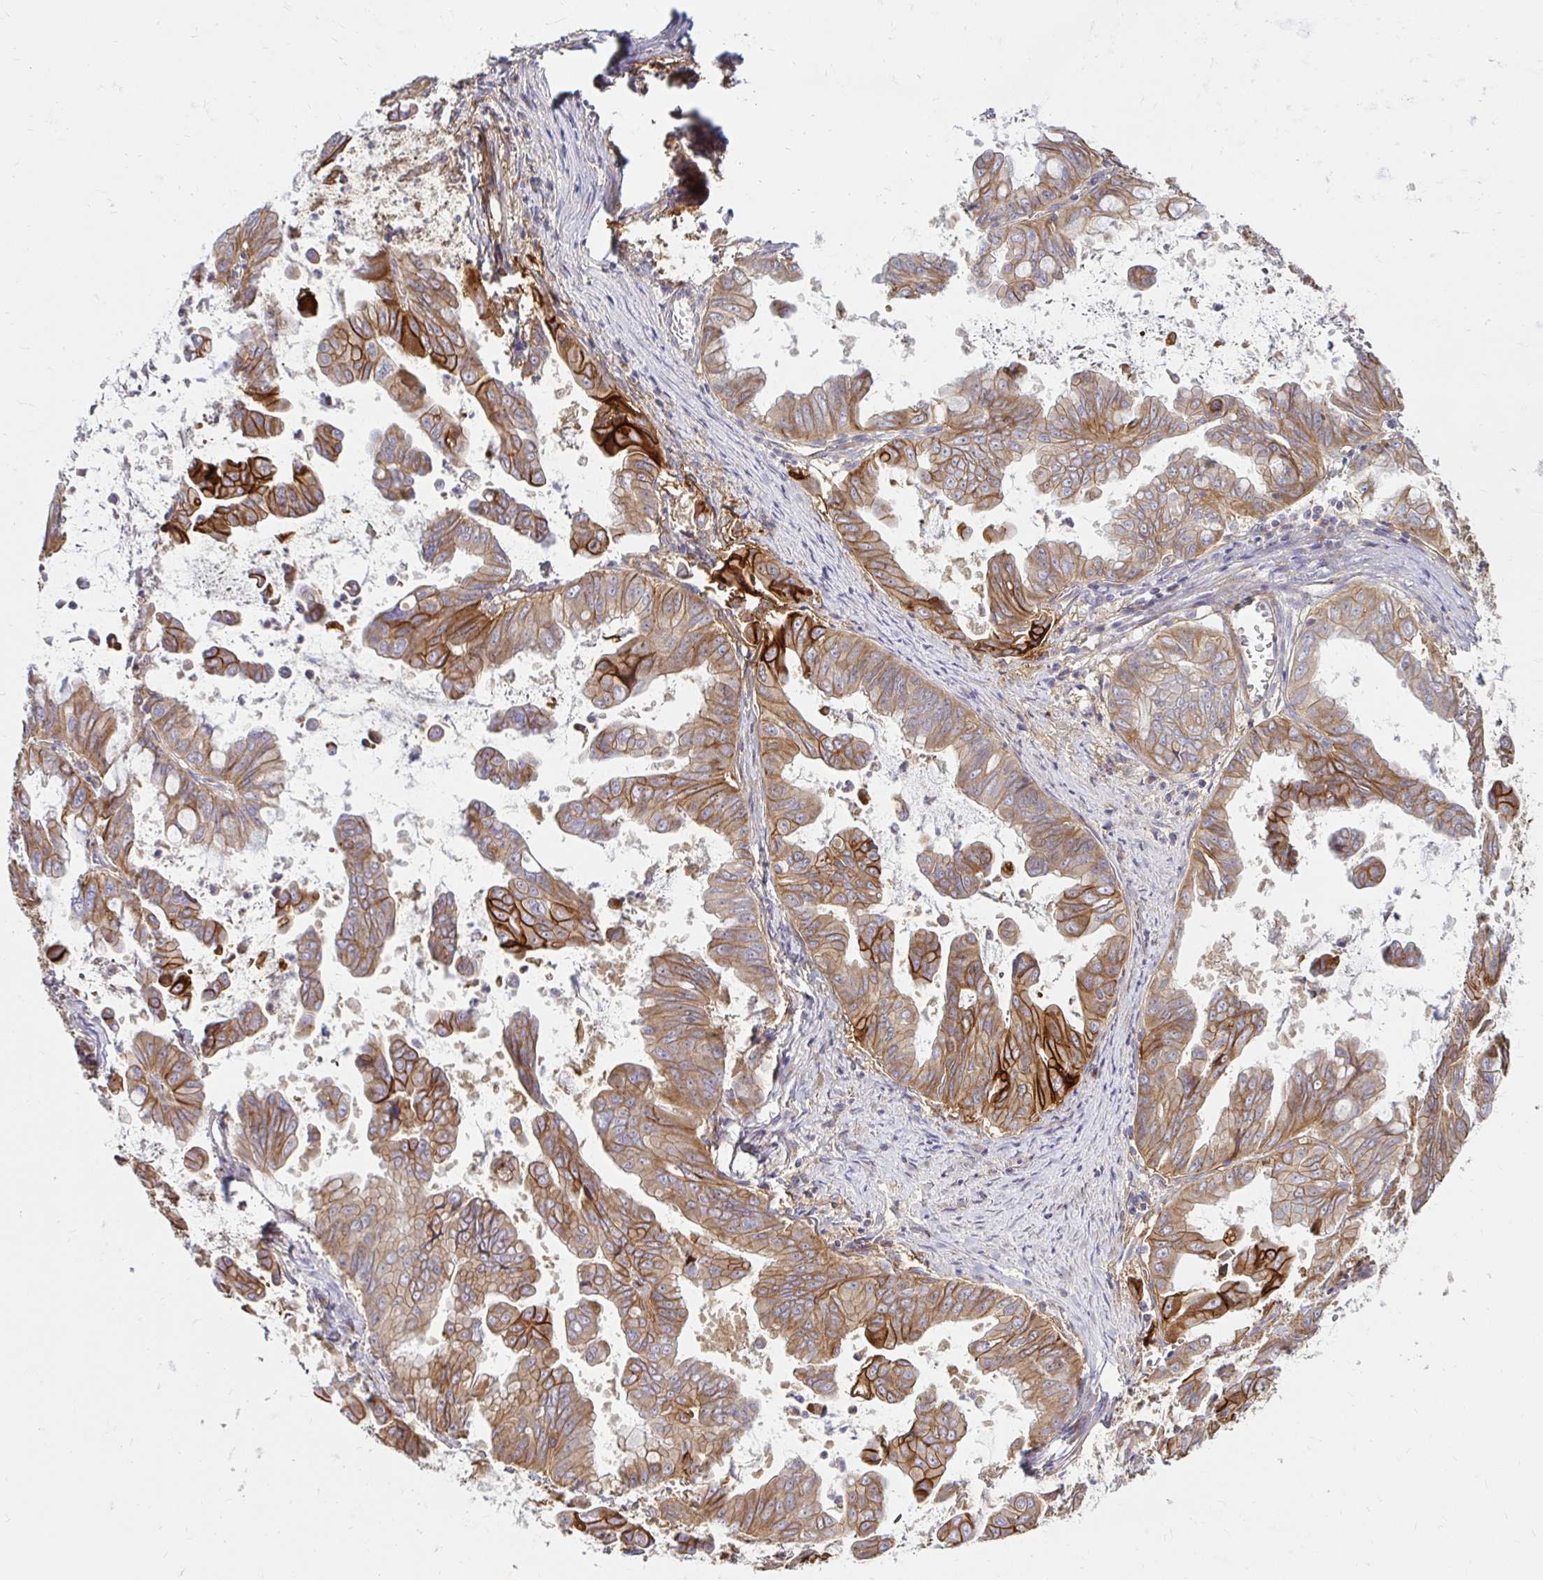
{"staining": {"intensity": "moderate", "quantity": ">75%", "location": "cytoplasmic/membranous"}, "tissue": "stomach cancer", "cell_type": "Tumor cells", "image_type": "cancer", "snomed": [{"axis": "morphology", "description": "Adenocarcinoma, NOS"}, {"axis": "topography", "description": "Stomach, upper"}], "caption": "Immunohistochemical staining of human stomach adenocarcinoma displays medium levels of moderate cytoplasmic/membranous expression in approximately >75% of tumor cells. (DAB IHC with brightfield microscopy, high magnification).", "gene": "ITGA2", "patient": {"sex": "male", "age": 80}}